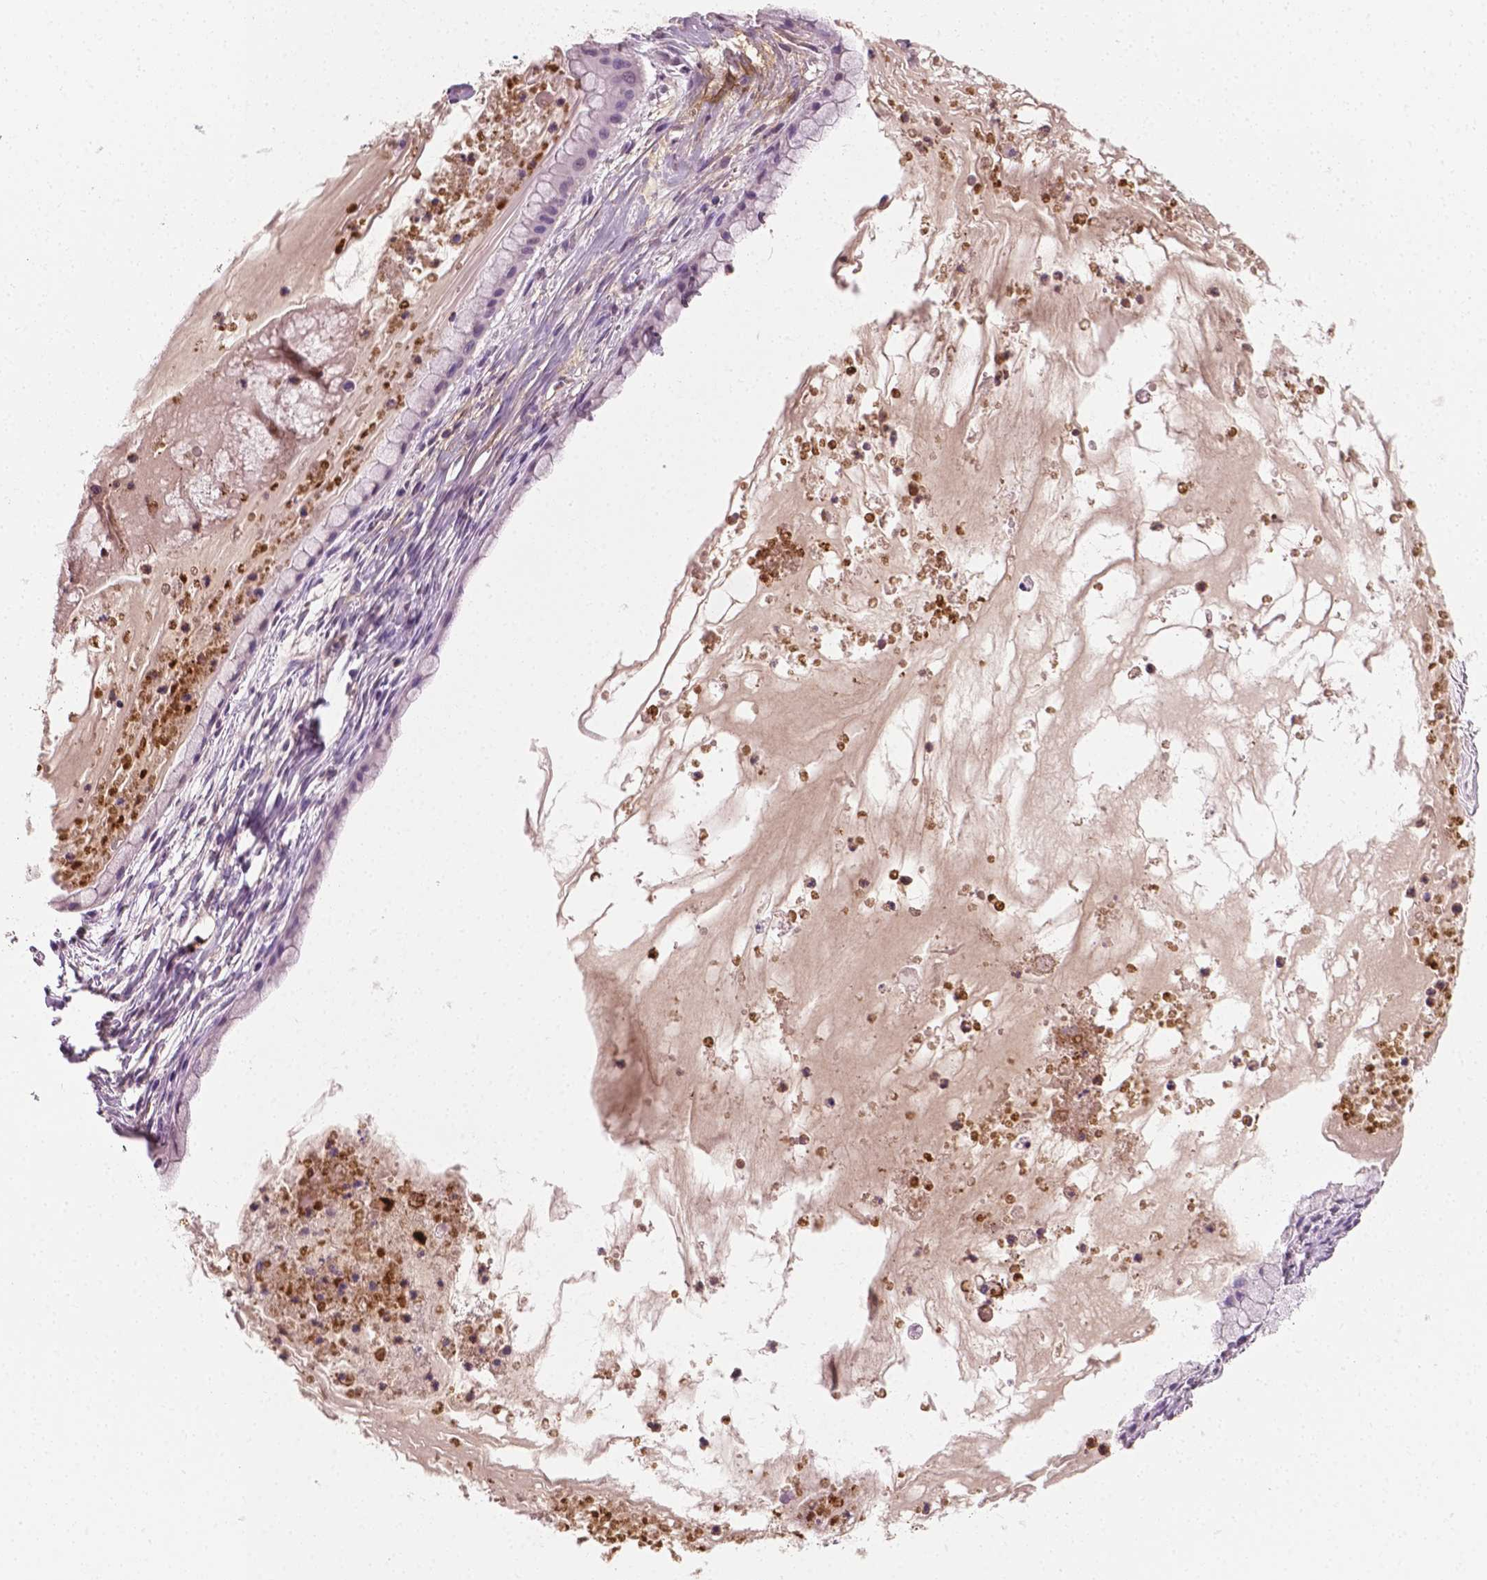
{"staining": {"intensity": "negative", "quantity": "none", "location": "none"}, "tissue": "ovarian cancer", "cell_type": "Tumor cells", "image_type": "cancer", "snomed": [{"axis": "morphology", "description": "Cystadenocarcinoma, mucinous, NOS"}, {"axis": "topography", "description": "Ovary"}], "caption": "An image of ovarian cancer (mucinous cystadenocarcinoma) stained for a protein shows no brown staining in tumor cells. (DAB IHC with hematoxylin counter stain).", "gene": "PTX3", "patient": {"sex": "female", "age": 41}}